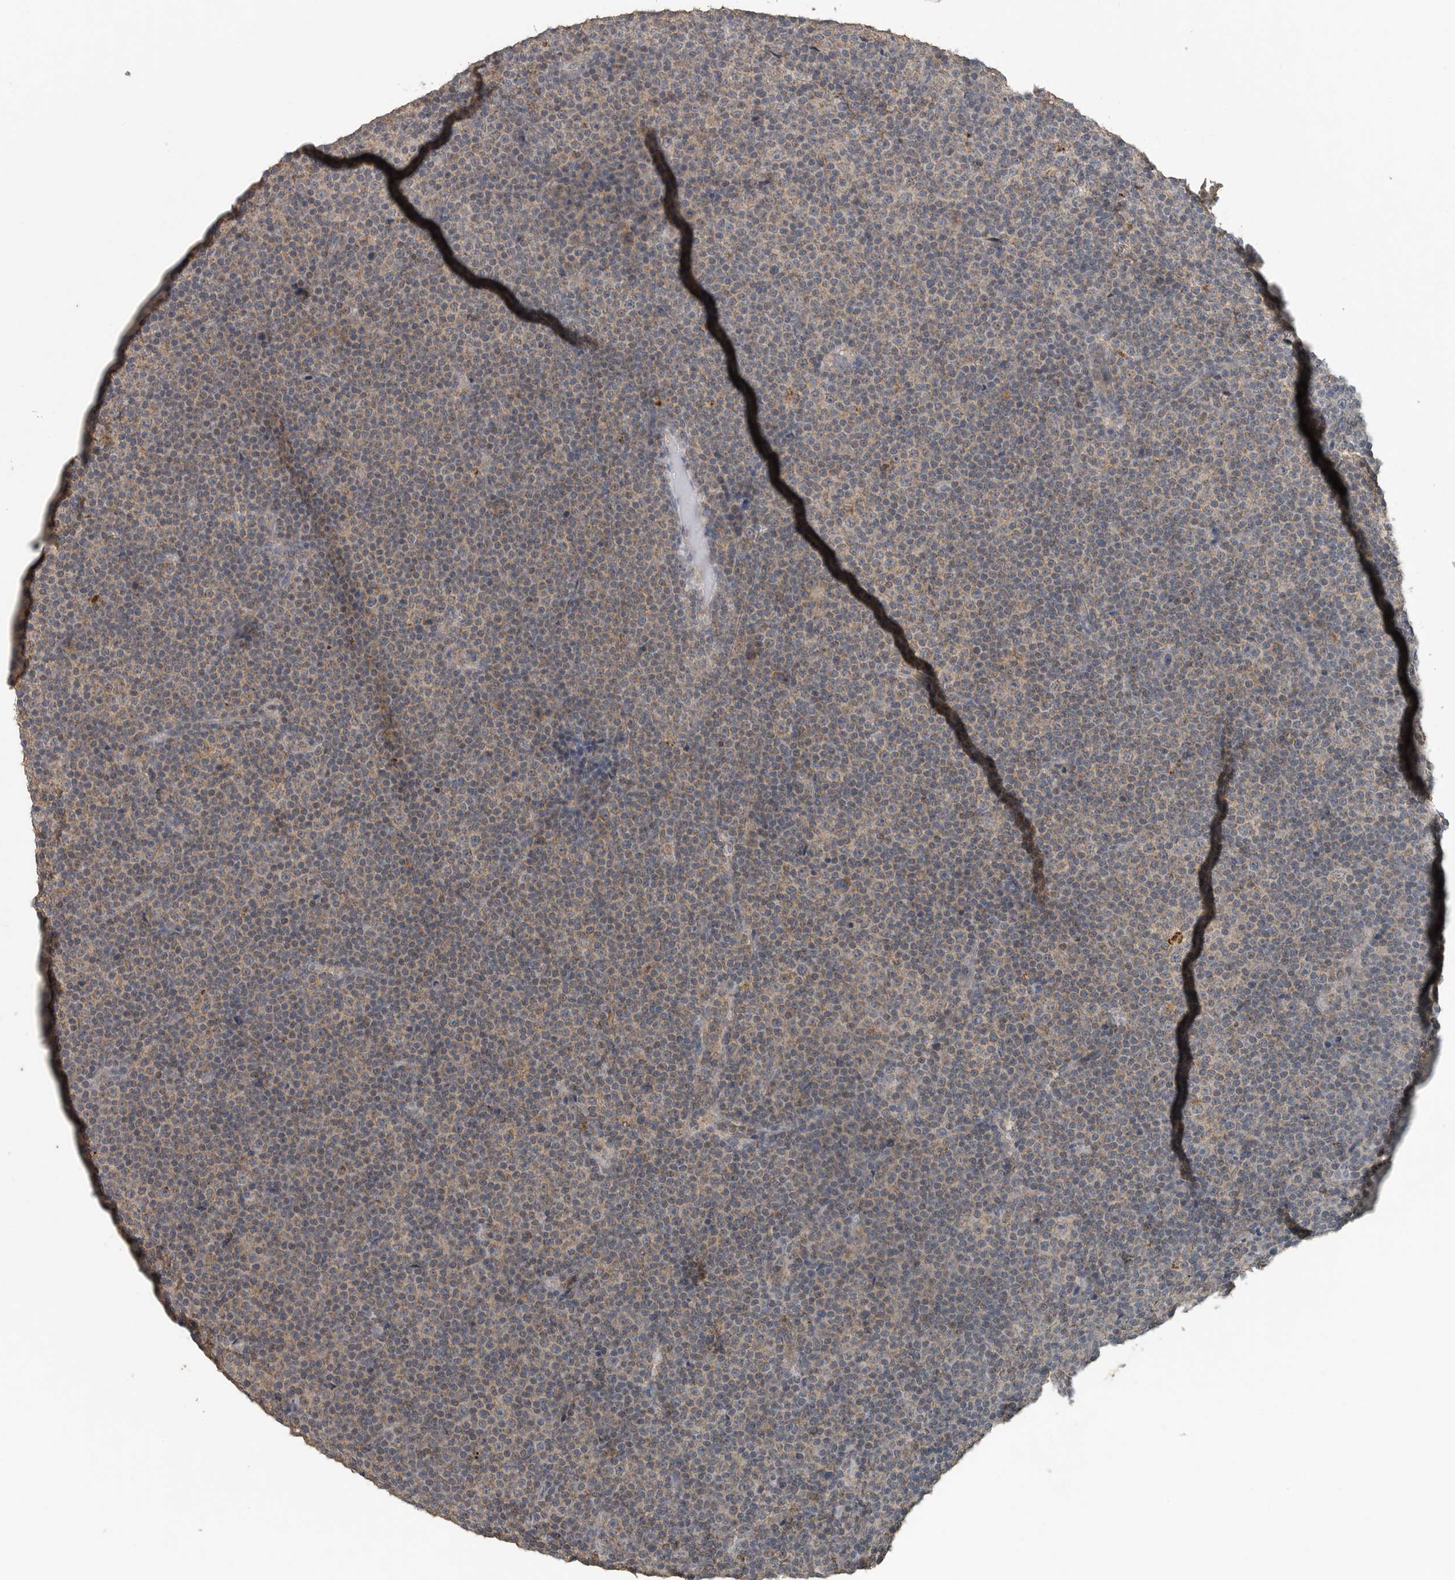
{"staining": {"intensity": "weak", "quantity": "25%-75%", "location": "cytoplasmic/membranous"}, "tissue": "lymphoma", "cell_type": "Tumor cells", "image_type": "cancer", "snomed": [{"axis": "morphology", "description": "Malignant lymphoma, non-Hodgkin's type, Low grade"}, {"axis": "topography", "description": "Lymph node"}], "caption": "Lymphoma stained for a protein (brown) displays weak cytoplasmic/membranous positive expression in about 25%-75% of tumor cells.", "gene": "IL6ST", "patient": {"sex": "female", "age": 67}}